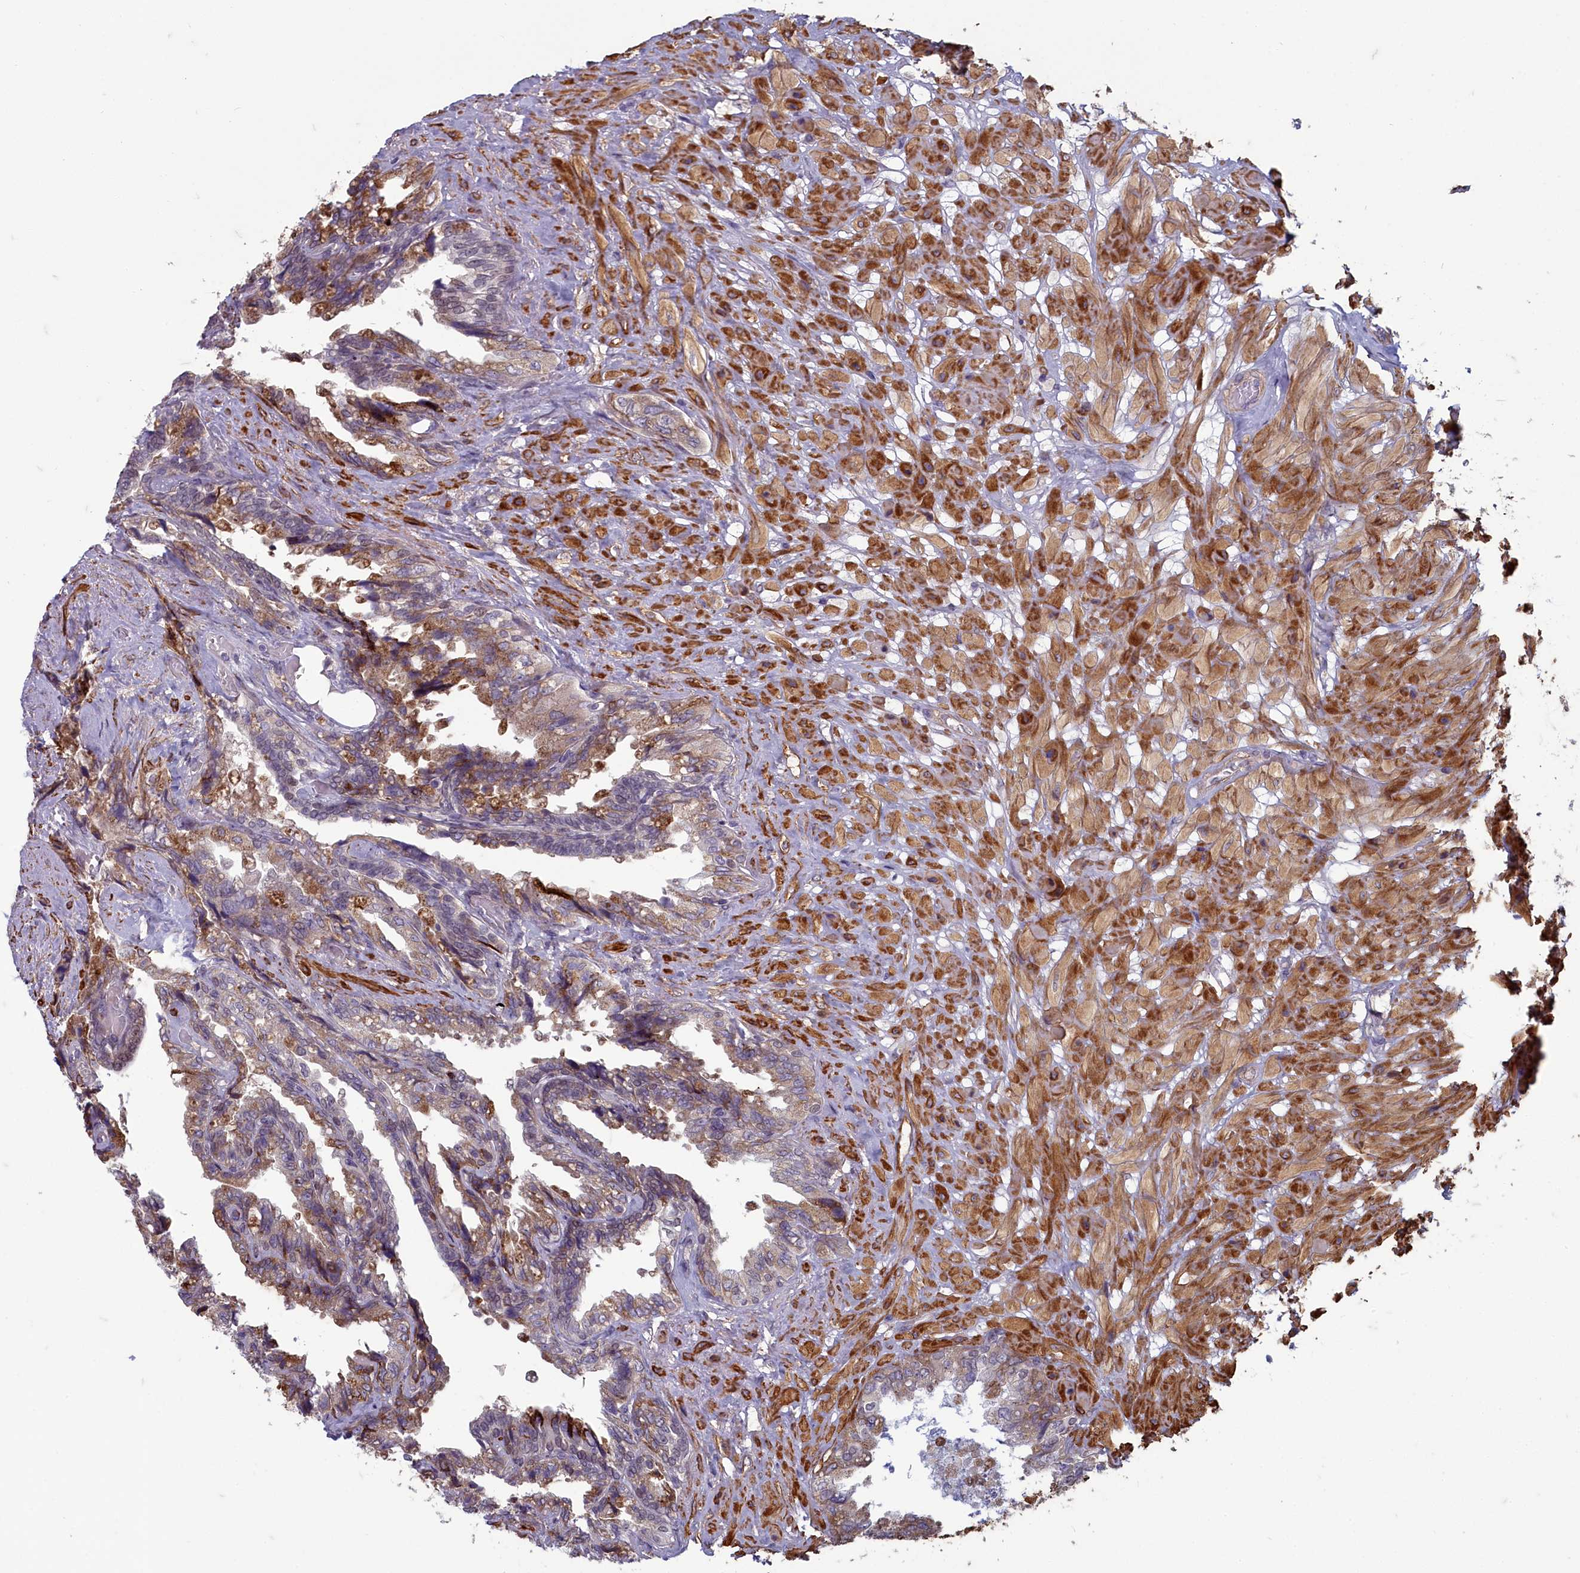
{"staining": {"intensity": "moderate", "quantity": "25%-75%", "location": "cytoplasmic/membranous"}, "tissue": "seminal vesicle", "cell_type": "Glandular cells", "image_type": "normal", "snomed": [{"axis": "morphology", "description": "Normal tissue, NOS"}, {"axis": "topography", "description": "Seminal veicle"}, {"axis": "topography", "description": "Peripheral nerve tissue"}], "caption": "Normal seminal vesicle exhibits moderate cytoplasmic/membranous expression in about 25%-75% of glandular cells.", "gene": "ZNF626", "patient": {"sex": "male", "age": 60}}